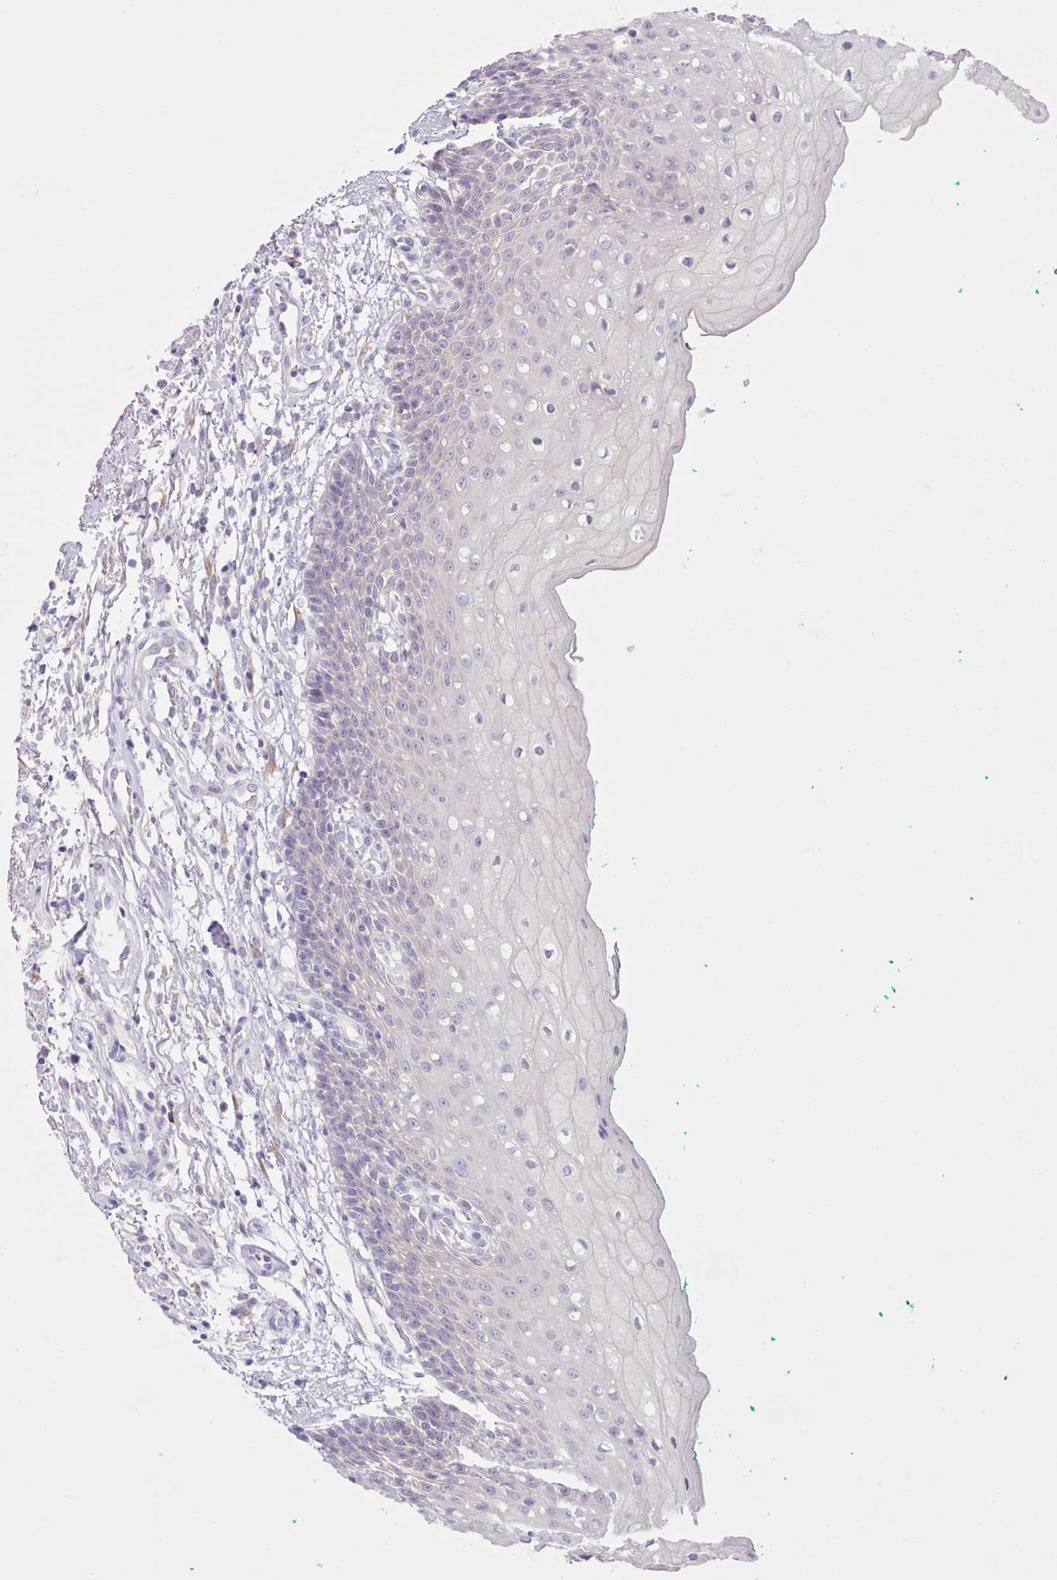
{"staining": {"intensity": "negative", "quantity": "none", "location": "none"}, "tissue": "oral mucosa", "cell_type": "Squamous epithelial cells", "image_type": "normal", "snomed": [{"axis": "morphology", "description": "Normal tissue, NOS"}, {"axis": "morphology", "description": "Squamous cell carcinoma, NOS"}, {"axis": "topography", "description": "Oral tissue"}, {"axis": "topography", "description": "Tounge, NOS"}, {"axis": "topography", "description": "Head-Neck"}], "caption": "Squamous epithelial cells show no significant expression in benign oral mucosa. Nuclei are stained in blue.", "gene": "CCL1", "patient": {"sex": "male", "age": 79}}